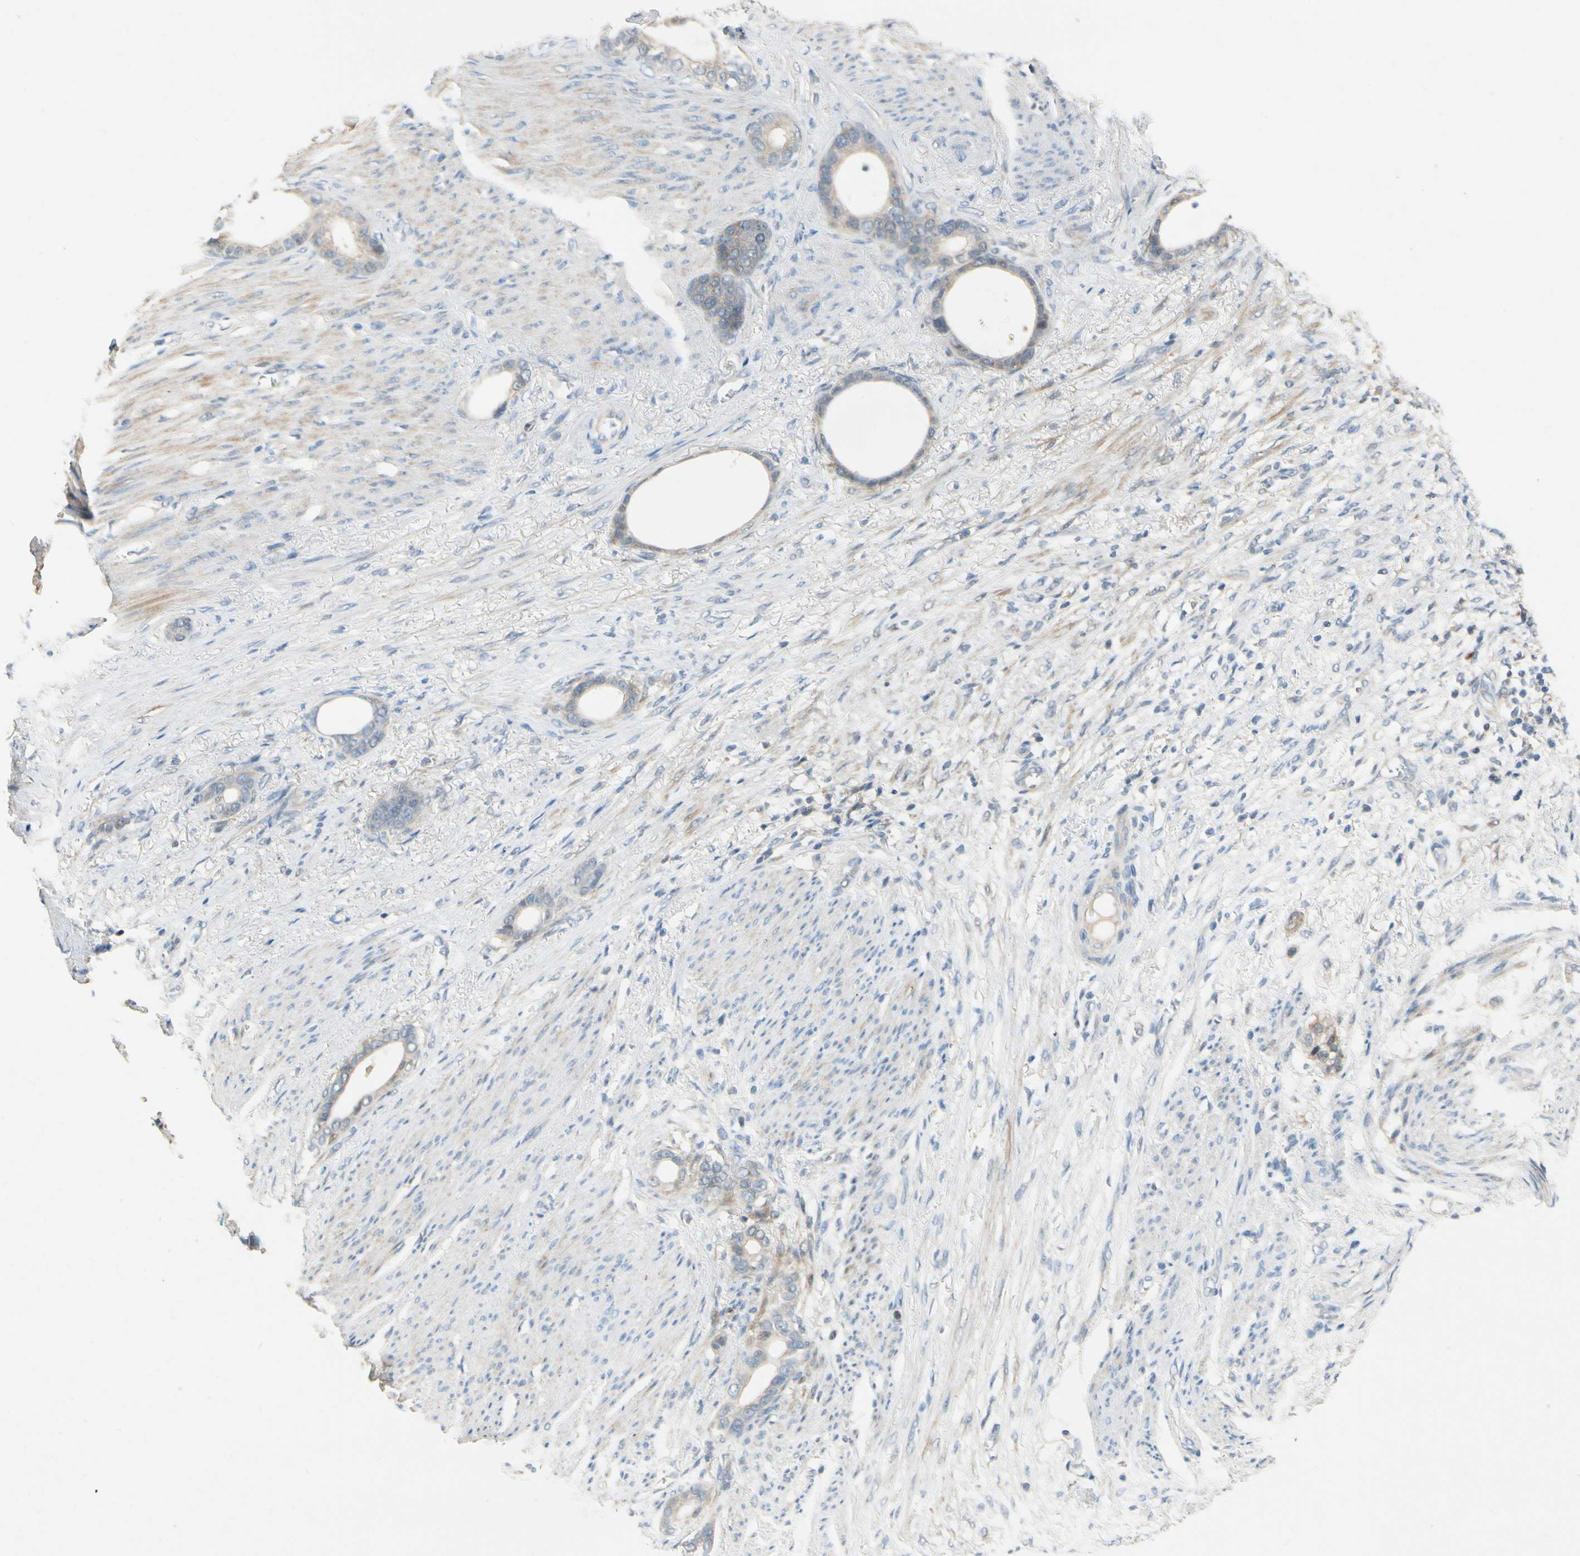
{"staining": {"intensity": "moderate", "quantity": ">75%", "location": "cytoplasmic/membranous"}, "tissue": "stomach cancer", "cell_type": "Tumor cells", "image_type": "cancer", "snomed": [{"axis": "morphology", "description": "Adenocarcinoma, NOS"}, {"axis": "topography", "description": "Stomach"}], "caption": "Moderate cytoplasmic/membranous protein expression is identified in about >75% of tumor cells in adenocarcinoma (stomach).", "gene": "WIPI1", "patient": {"sex": "female", "age": 75}}